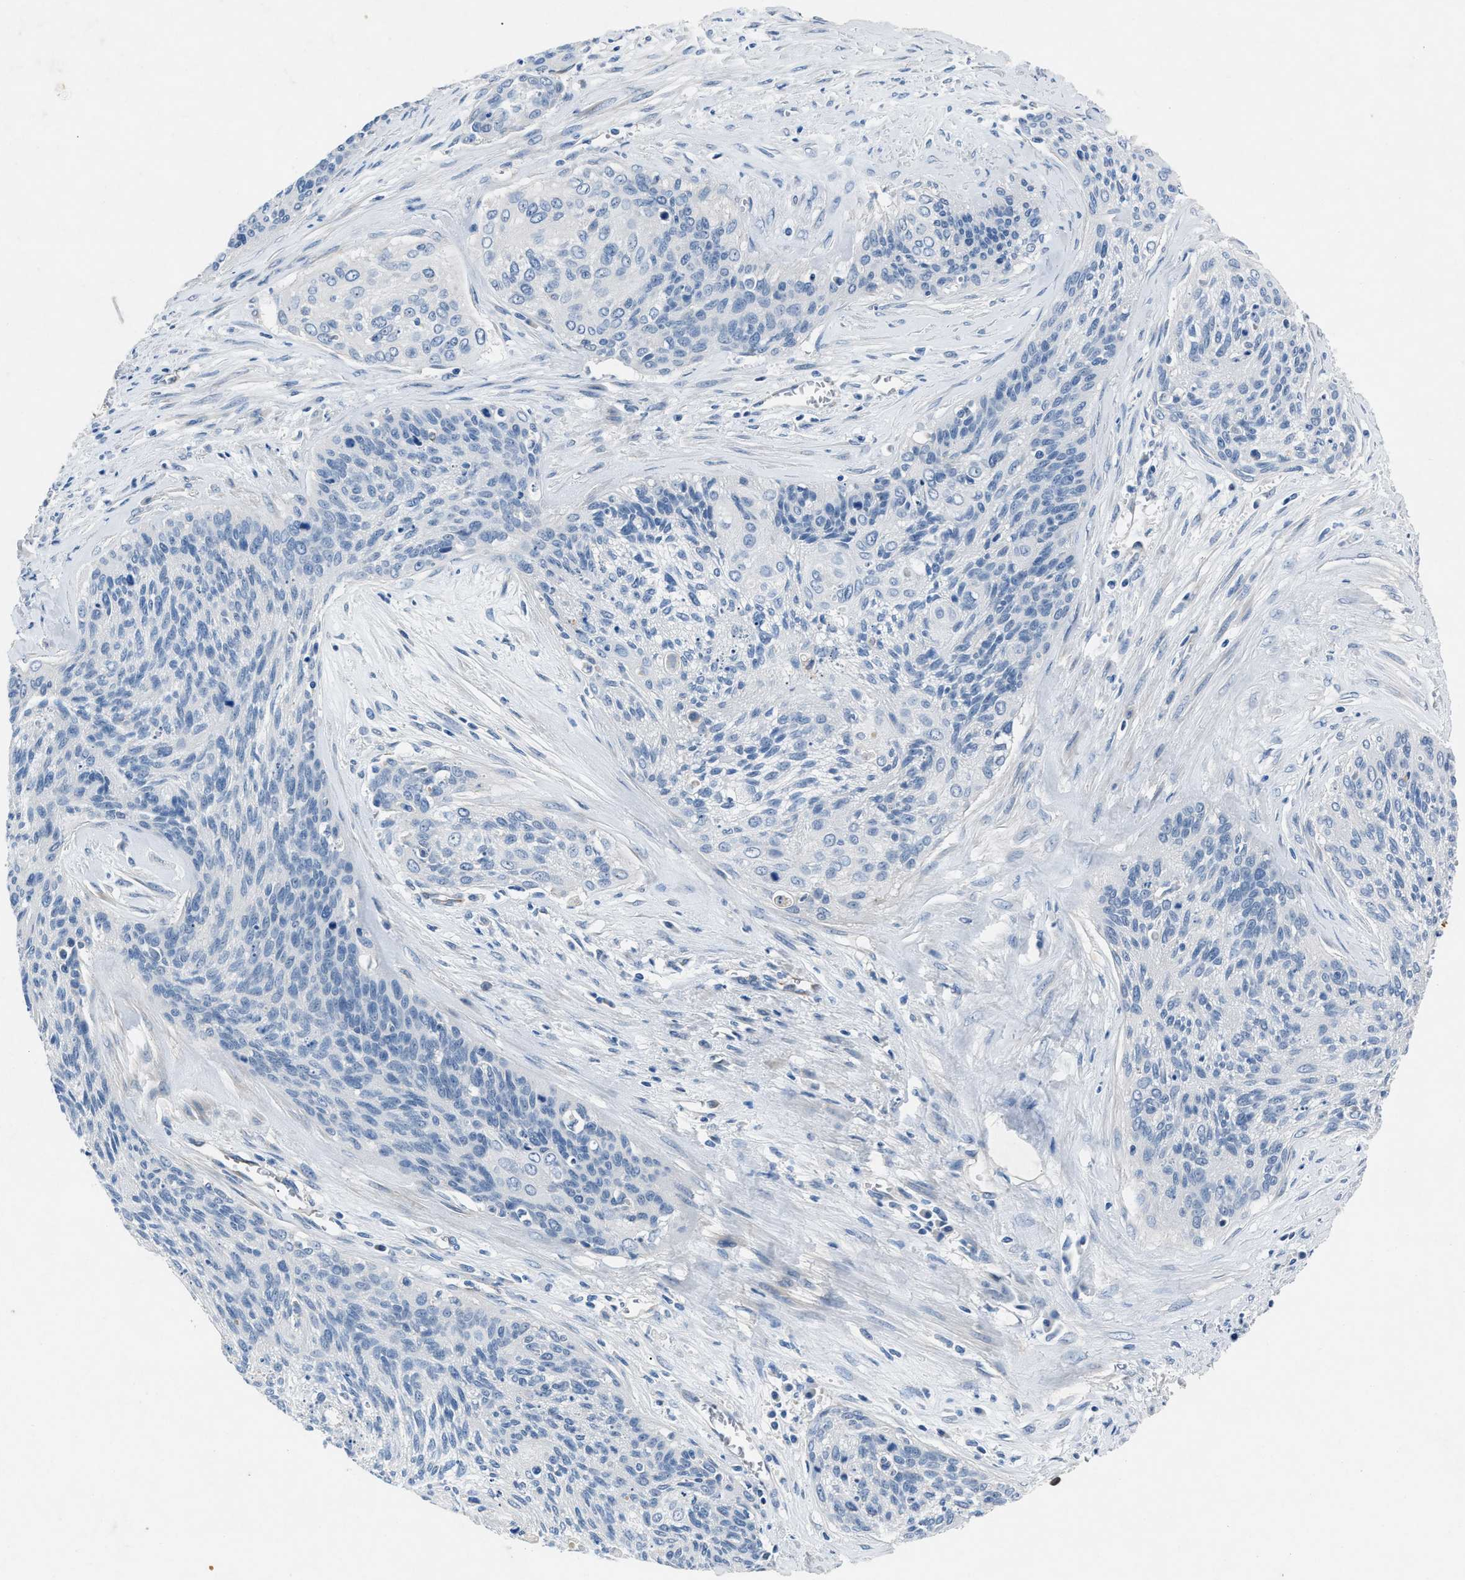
{"staining": {"intensity": "negative", "quantity": "none", "location": "none"}, "tissue": "cervical cancer", "cell_type": "Tumor cells", "image_type": "cancer", "snomed": [{"axis": "morphology", "description": "Squamous cell carcinoma, NOS"}, {"axis": "topography", "description": "Cervix"}], "caption": "High magnification brightfield microscopy of cervical squamous cell carcinoma stained with DAB (3,3'-diaminobenzidine) (brown) and counterstained with hematoxylin (blue): tumor cells show no significant staining.", "gene": "DNAAF5", "patient": {"sex": "female", "age": 55}}